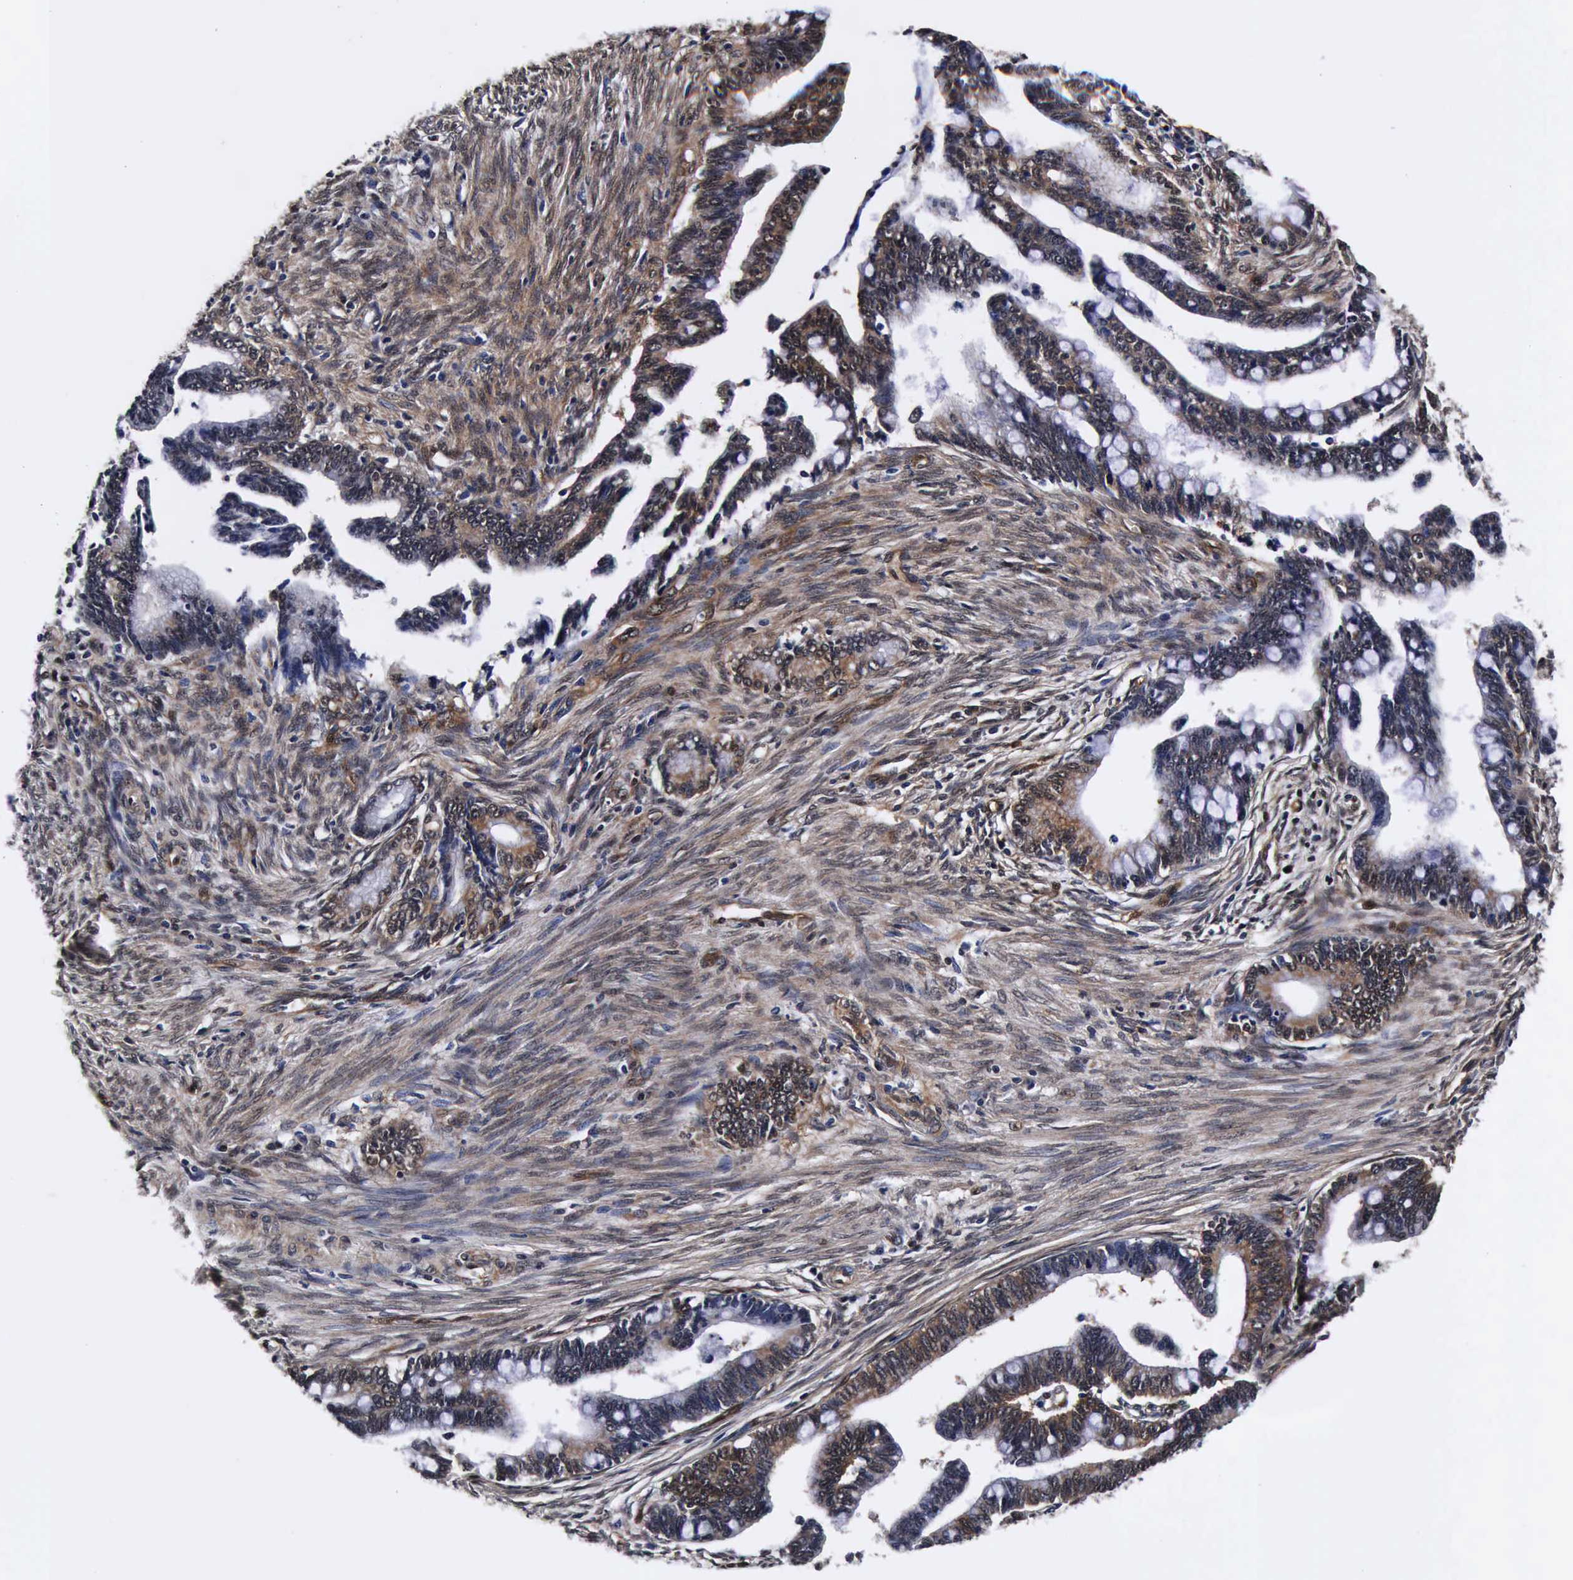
{"staining": {"intensity": "moderate", "quantity": "<25%", "location": "cytoplasmic/membranous"}, "tissue": "cervical cancer", "cell_type": "Tumor cells", "image_type": "cancer", "snomed": [{"axis": "morphology", "description": "Adenocarcinoma, NOS"}, {"axis": "topography", "description": "Cervix"}], "caption": "Moderate cytoplasmic/membranous positivity is appreciated in approximately <25% of tumor cells in cervical adenocarcinoma.", "gene": "UBC", "patient": {"sex": "female", "age": 36}}